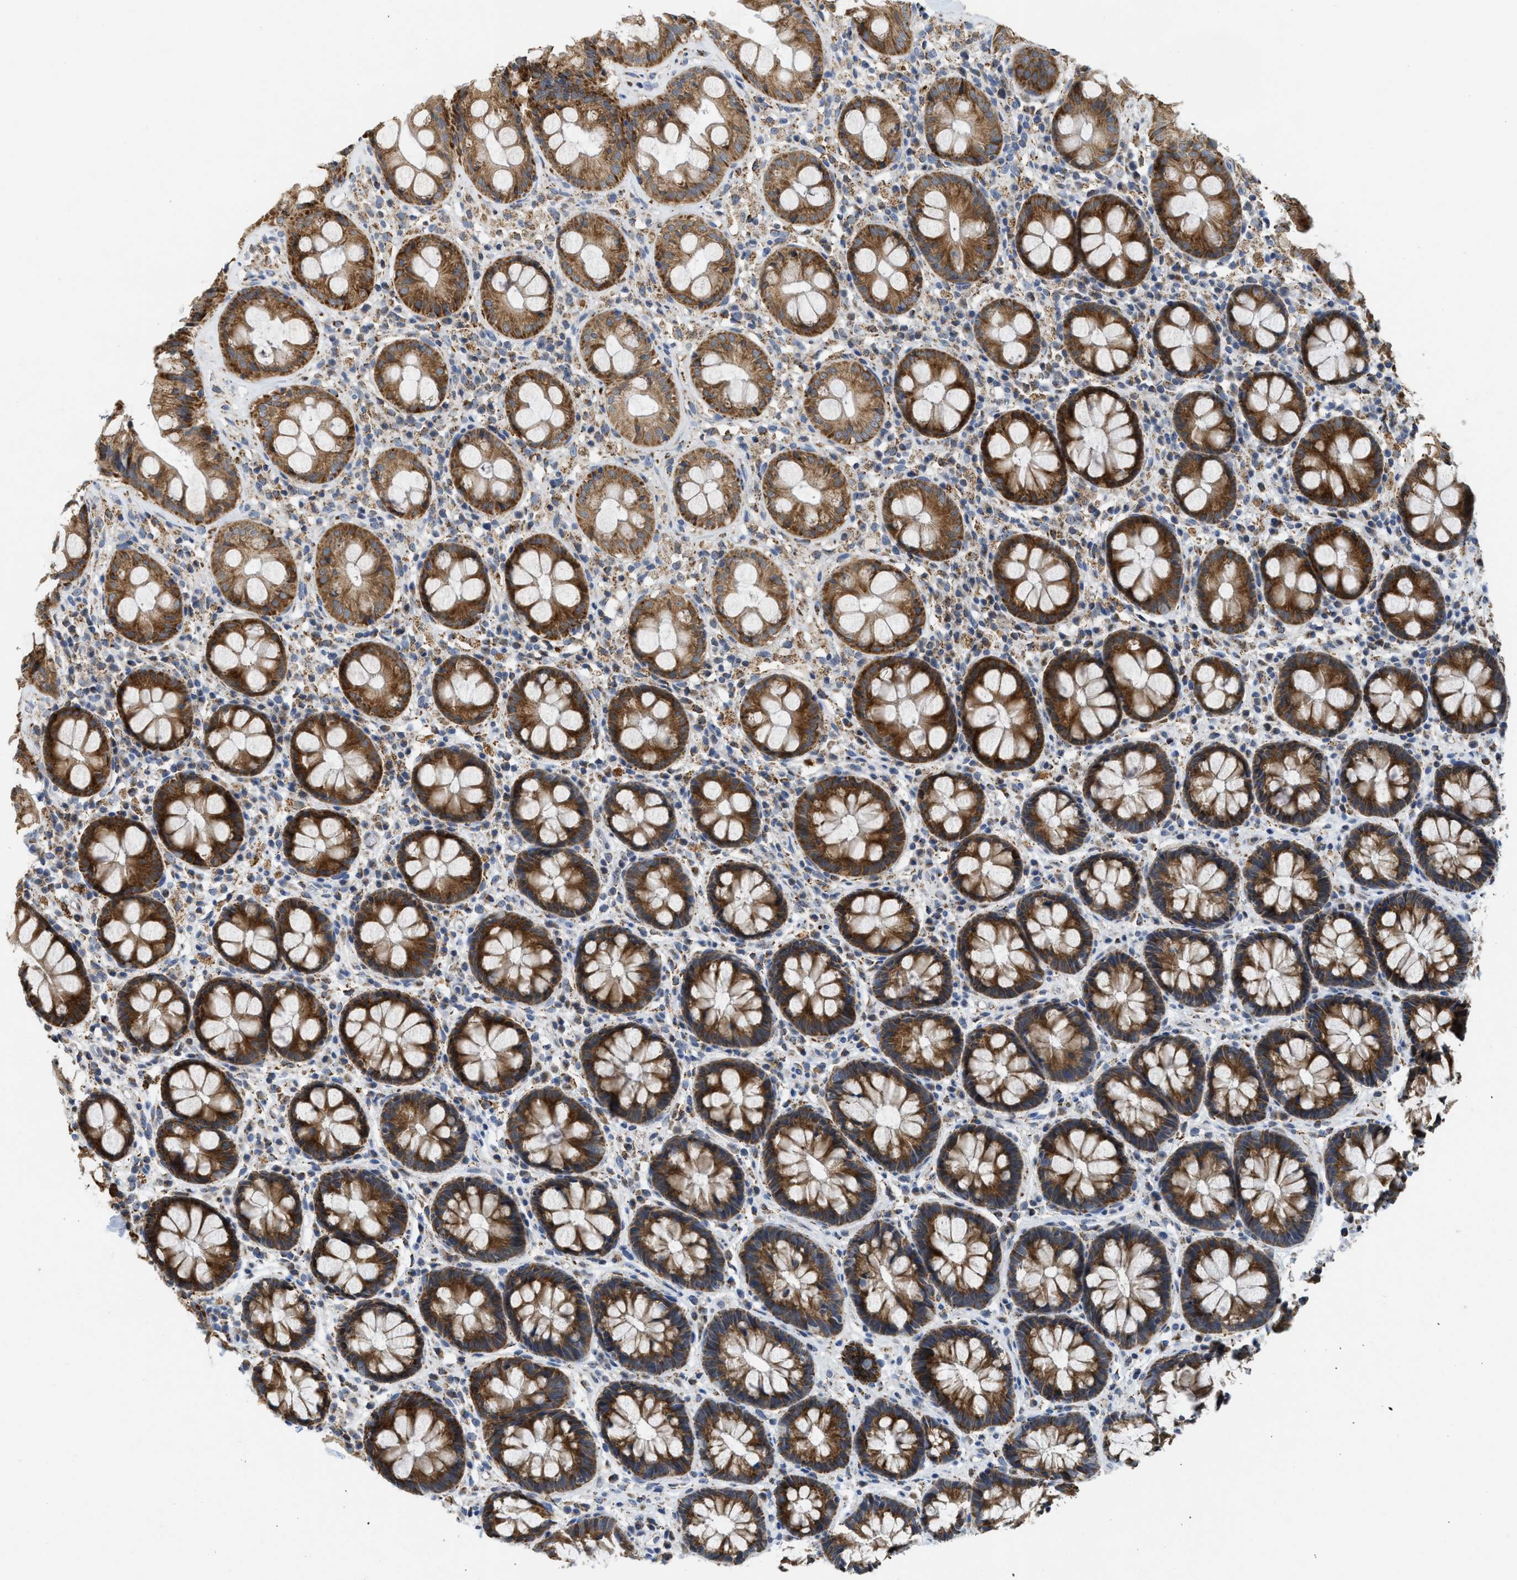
{"staining": {"intensity": "strong", "quantity": ">75%", "location": "cytoplasmic/membranous"}, "tissue": "rectum", "cell_type": "Glandular cells", "image_type": "normal", "snomed": [{"axis": "morphology", "description": "Normal tissue, NOS"}, {"axis": "topography", "description": "Rectum"}], "caption": "Benign rectum shows strong cytoplasmic/membranous expression in about >75% of glandular cells, visualized by immunohistochemistry.", "gene": "GATD3", "patient": {"sex": "male", "age": 64}}